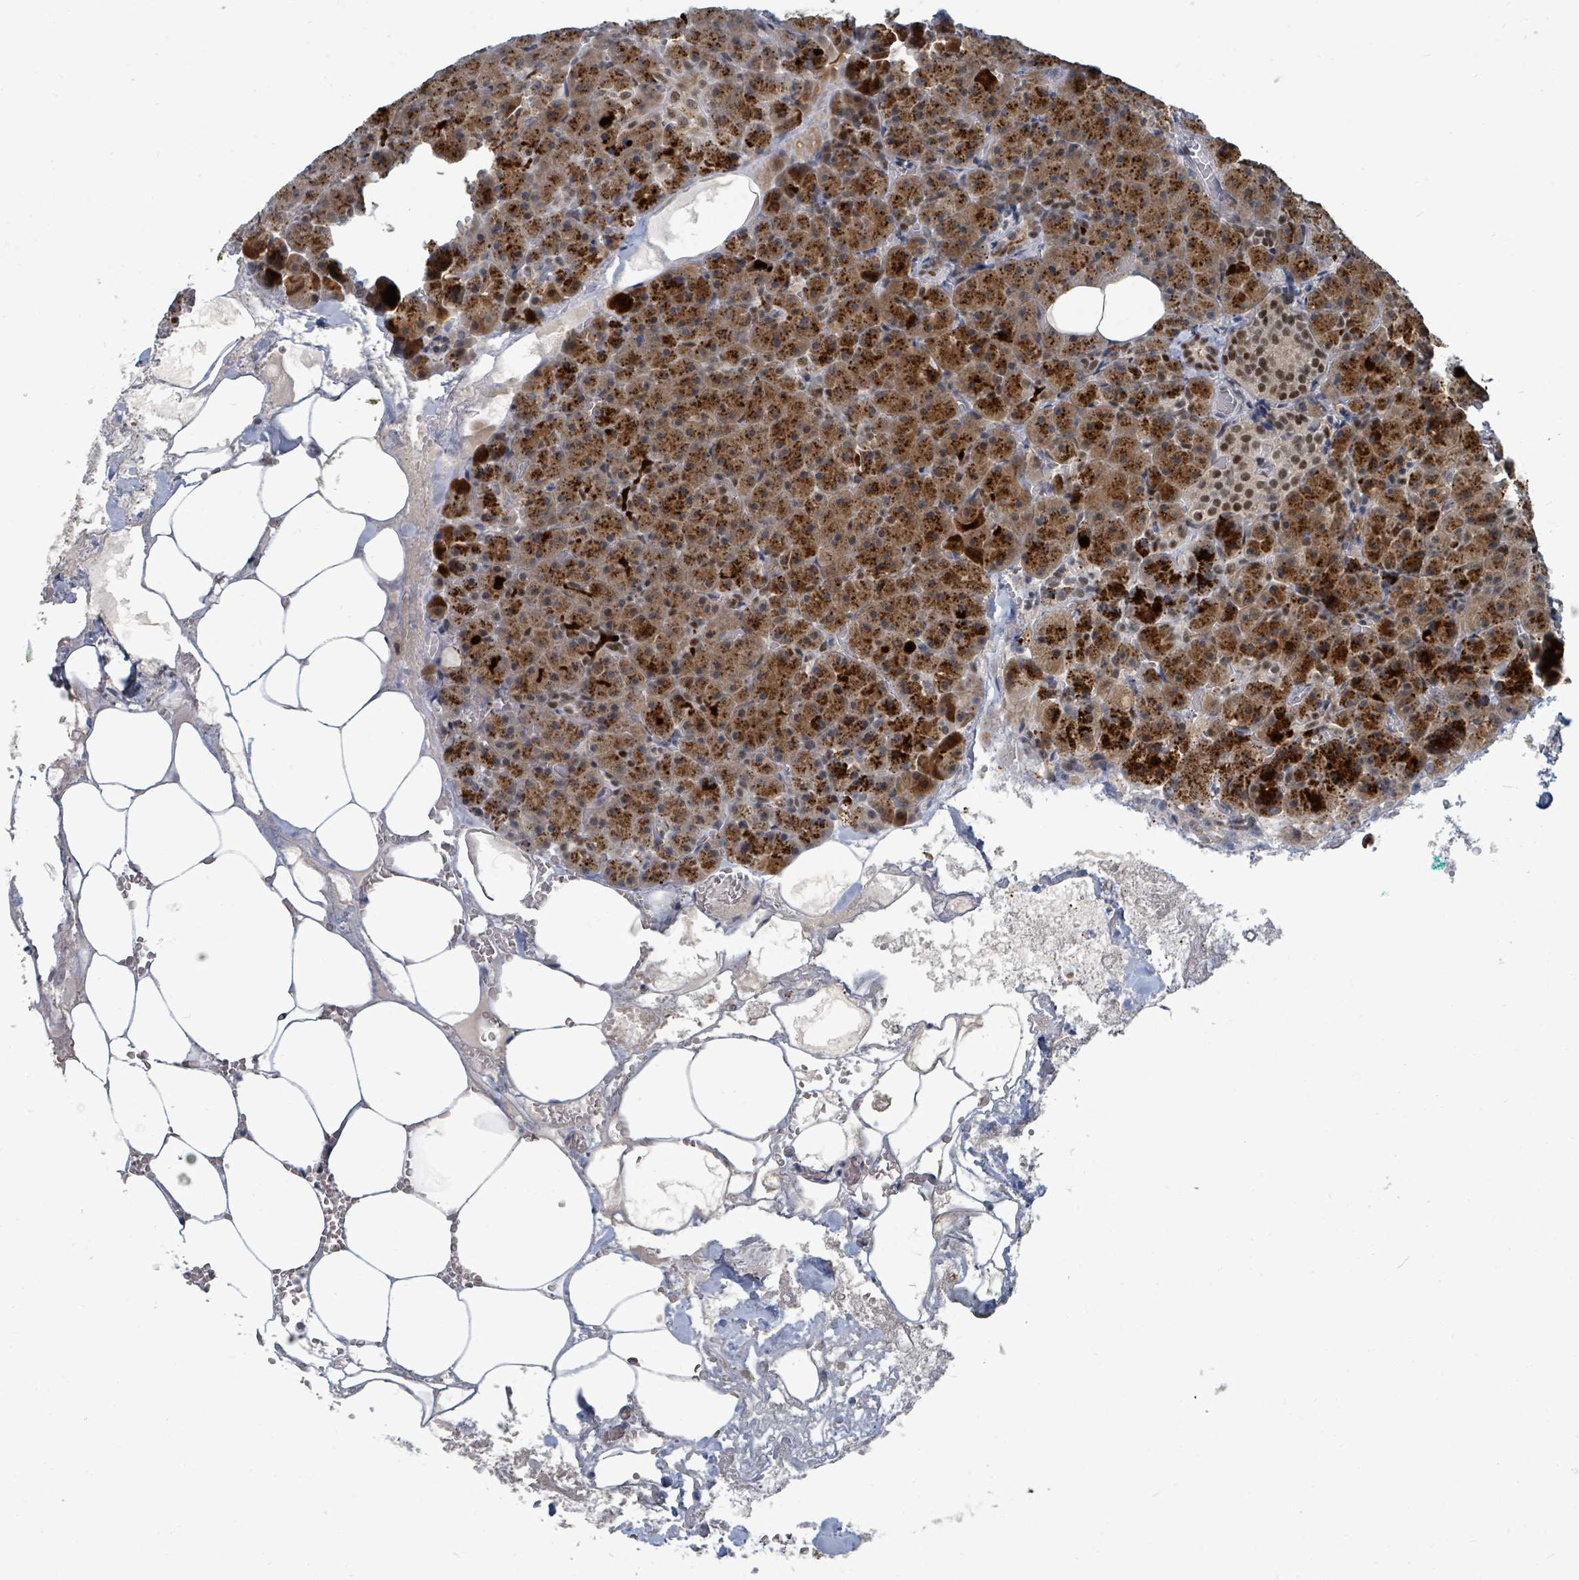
{"staining": {"intensity": "strong", "quantity": ">75%", "location": "cytoplasmic/membranous"}, "tissue": "pancreas", "cell_type": "Exocrine glandular cells", "image_type": "normal", "snomed": [{"axis": "morphology", "description": "Normal tissue, NOS"}, {"axis": "topography", "description": "Pancreas"}], "caption": "Immunohistochemistry (IHC) micrograph of benign pancreas: human pancreas stained using IHC reveals high levels of strong protein expression localized specifically in the cytoplasmic/membranous of exocrine glandular cells, appearing as a cytoplasmic/membranous brown color.", "gene": "UCK1", "patient": {"sex": "female", "age": 74}}